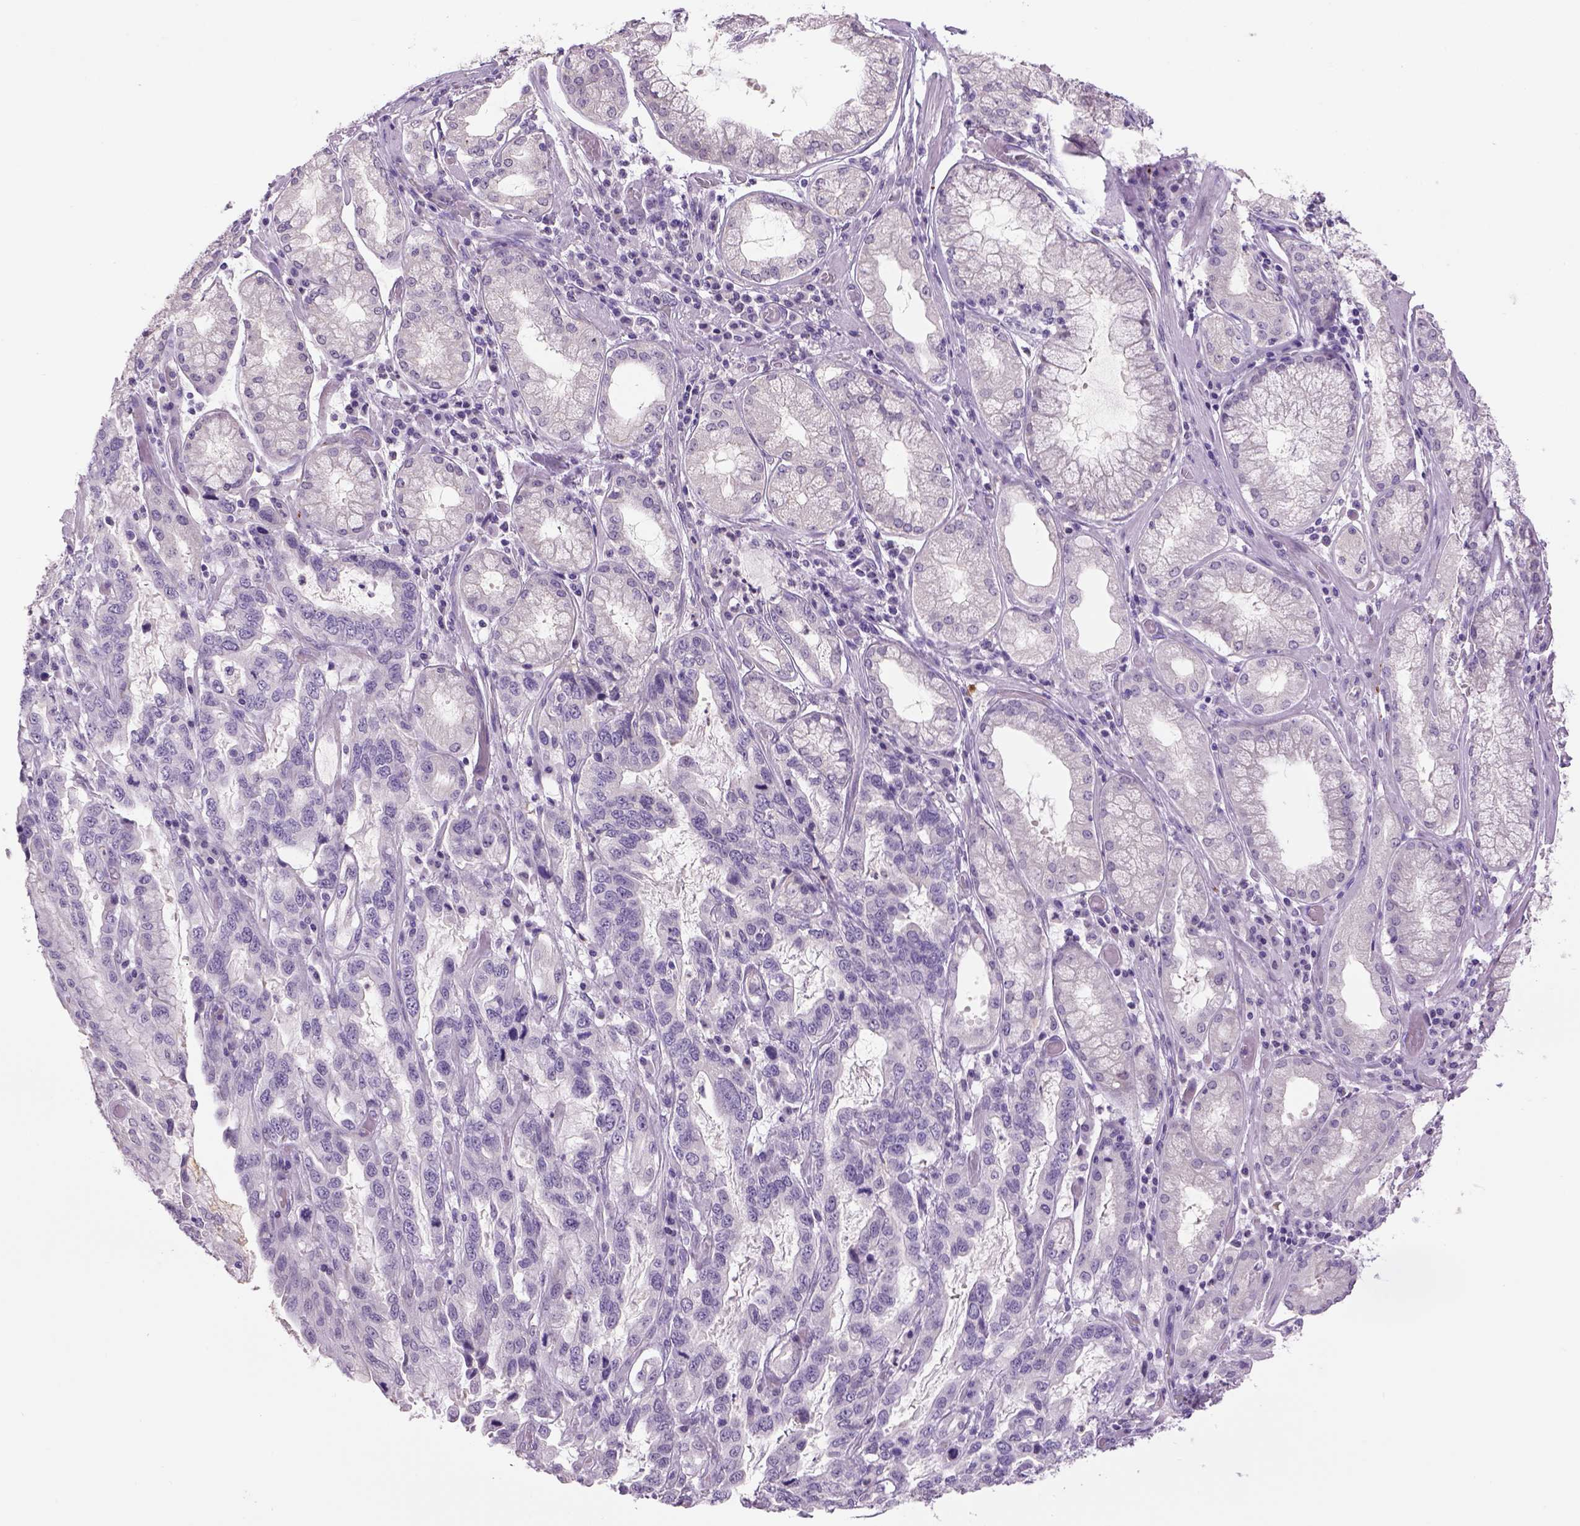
{"staining": {"intensity": "negative", "quantity": "none", "location": "none"}, "tissue": "stomach cancer", "cell_type": "Tumor cells", "image_type": "cancer", "snomed": [{"axis": "morphology", "description": "Adenocarcinoma, NOS"}, {"axis": "topography", "description": "Stomach, lower"}], "caption": "Tumor cells show no significant positivity in stomach adenocarcinoma. (Brightfield microscopy of DAB (3,3'-diaminobenzidine) IHC at high magnification).", "gene": "DBH", "patient": {"sex": "female", "age": 76}}